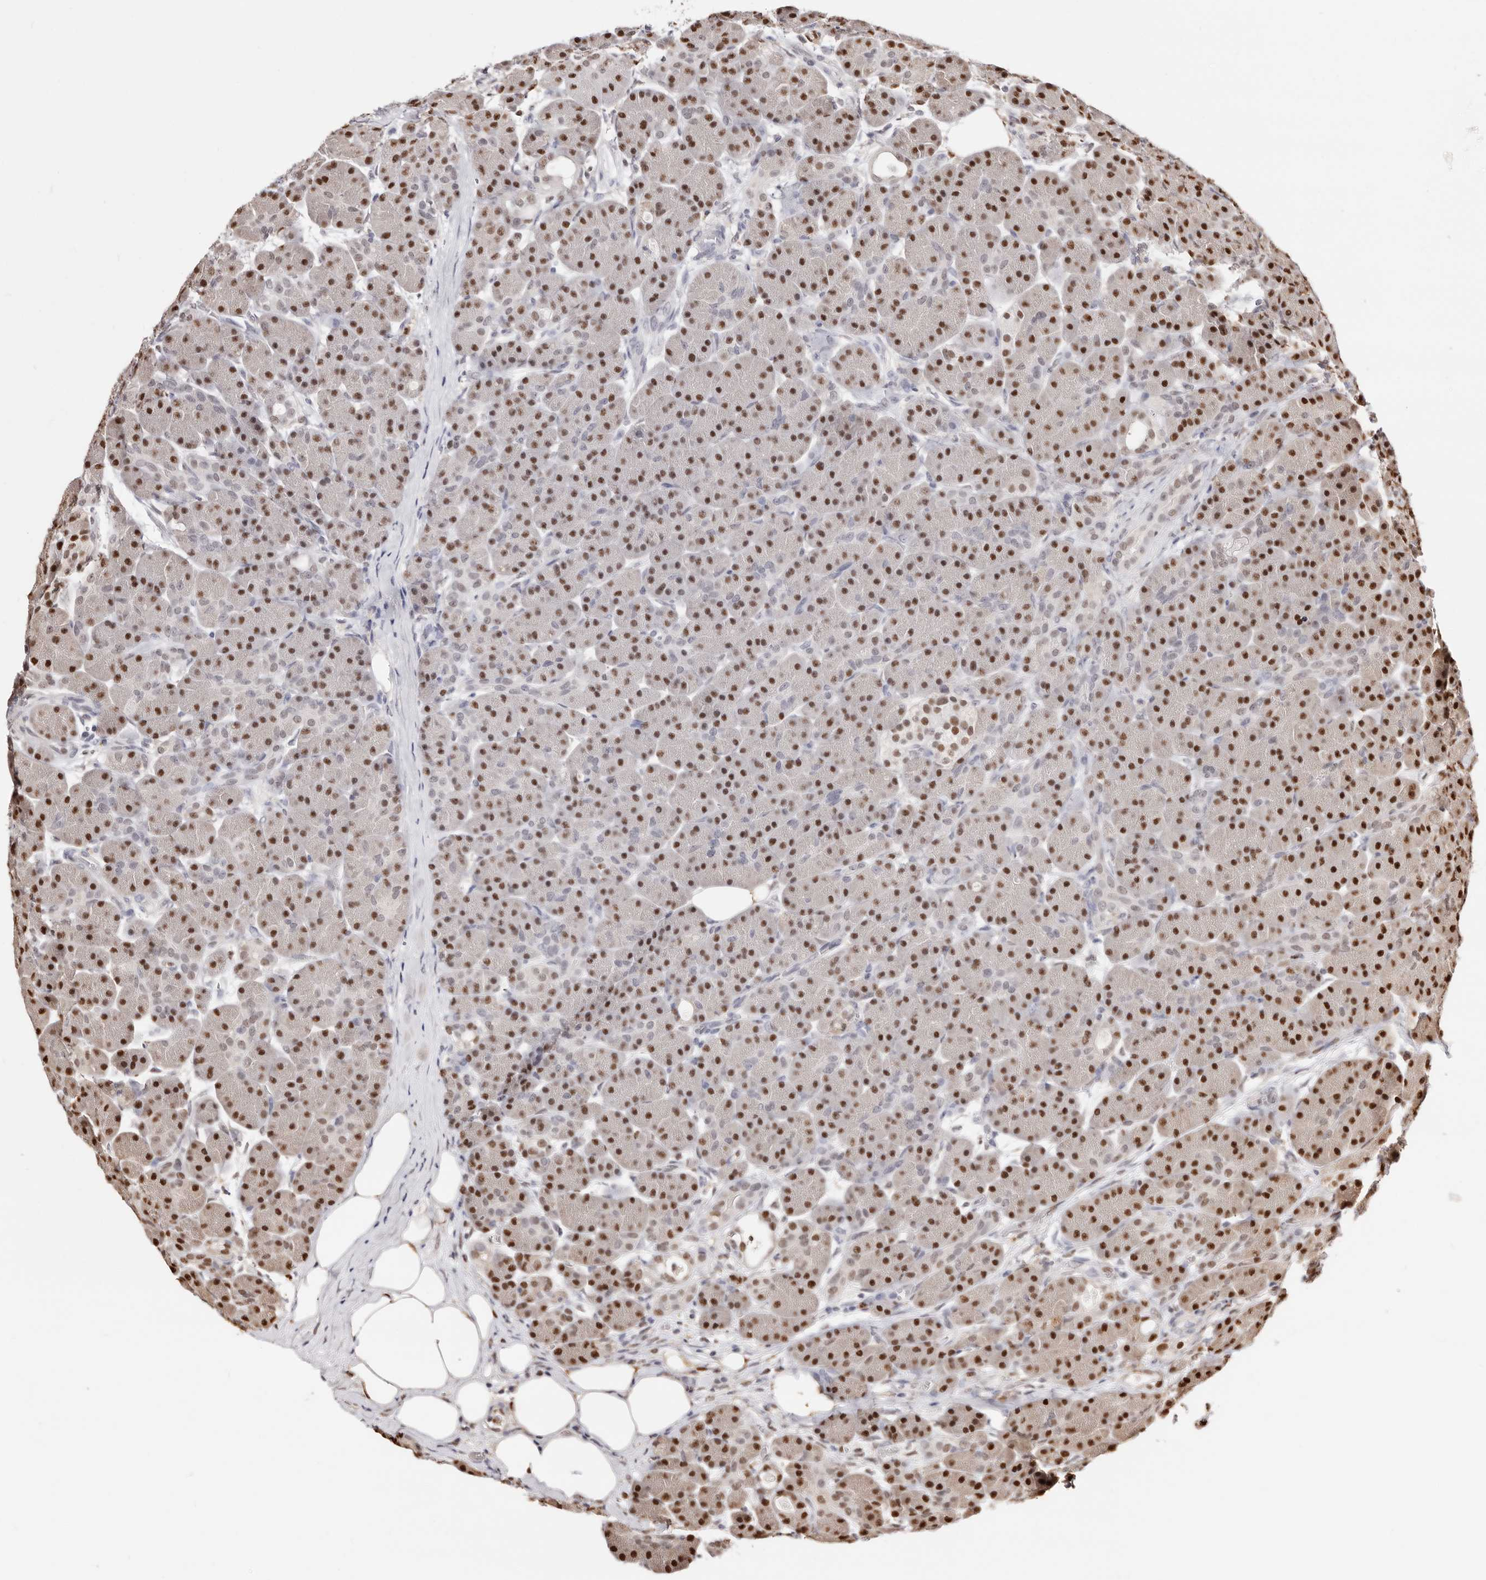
{"staining": {"intensity": "strong", "quantity": "25%-75%", "location": "nuclear"}, "tissue": "pancreas", "cell_type": "Exocrine glandular cells", "image_type": "normal", "snomed": [{"axis": "morphology", "description": "Normal tissue, NOS"}, {"axis": "topography", "description": "Pancreas"}], "caption": "DAB (3,3'-diaminobenzidine) immunohistochemical staining of unremarkable pancreas displays strong nuclear protein expression in approximately 25%-75% of exocrine glandular cells.", "gene": "TKT", "patient": {"sex": "male", "age": 63}}